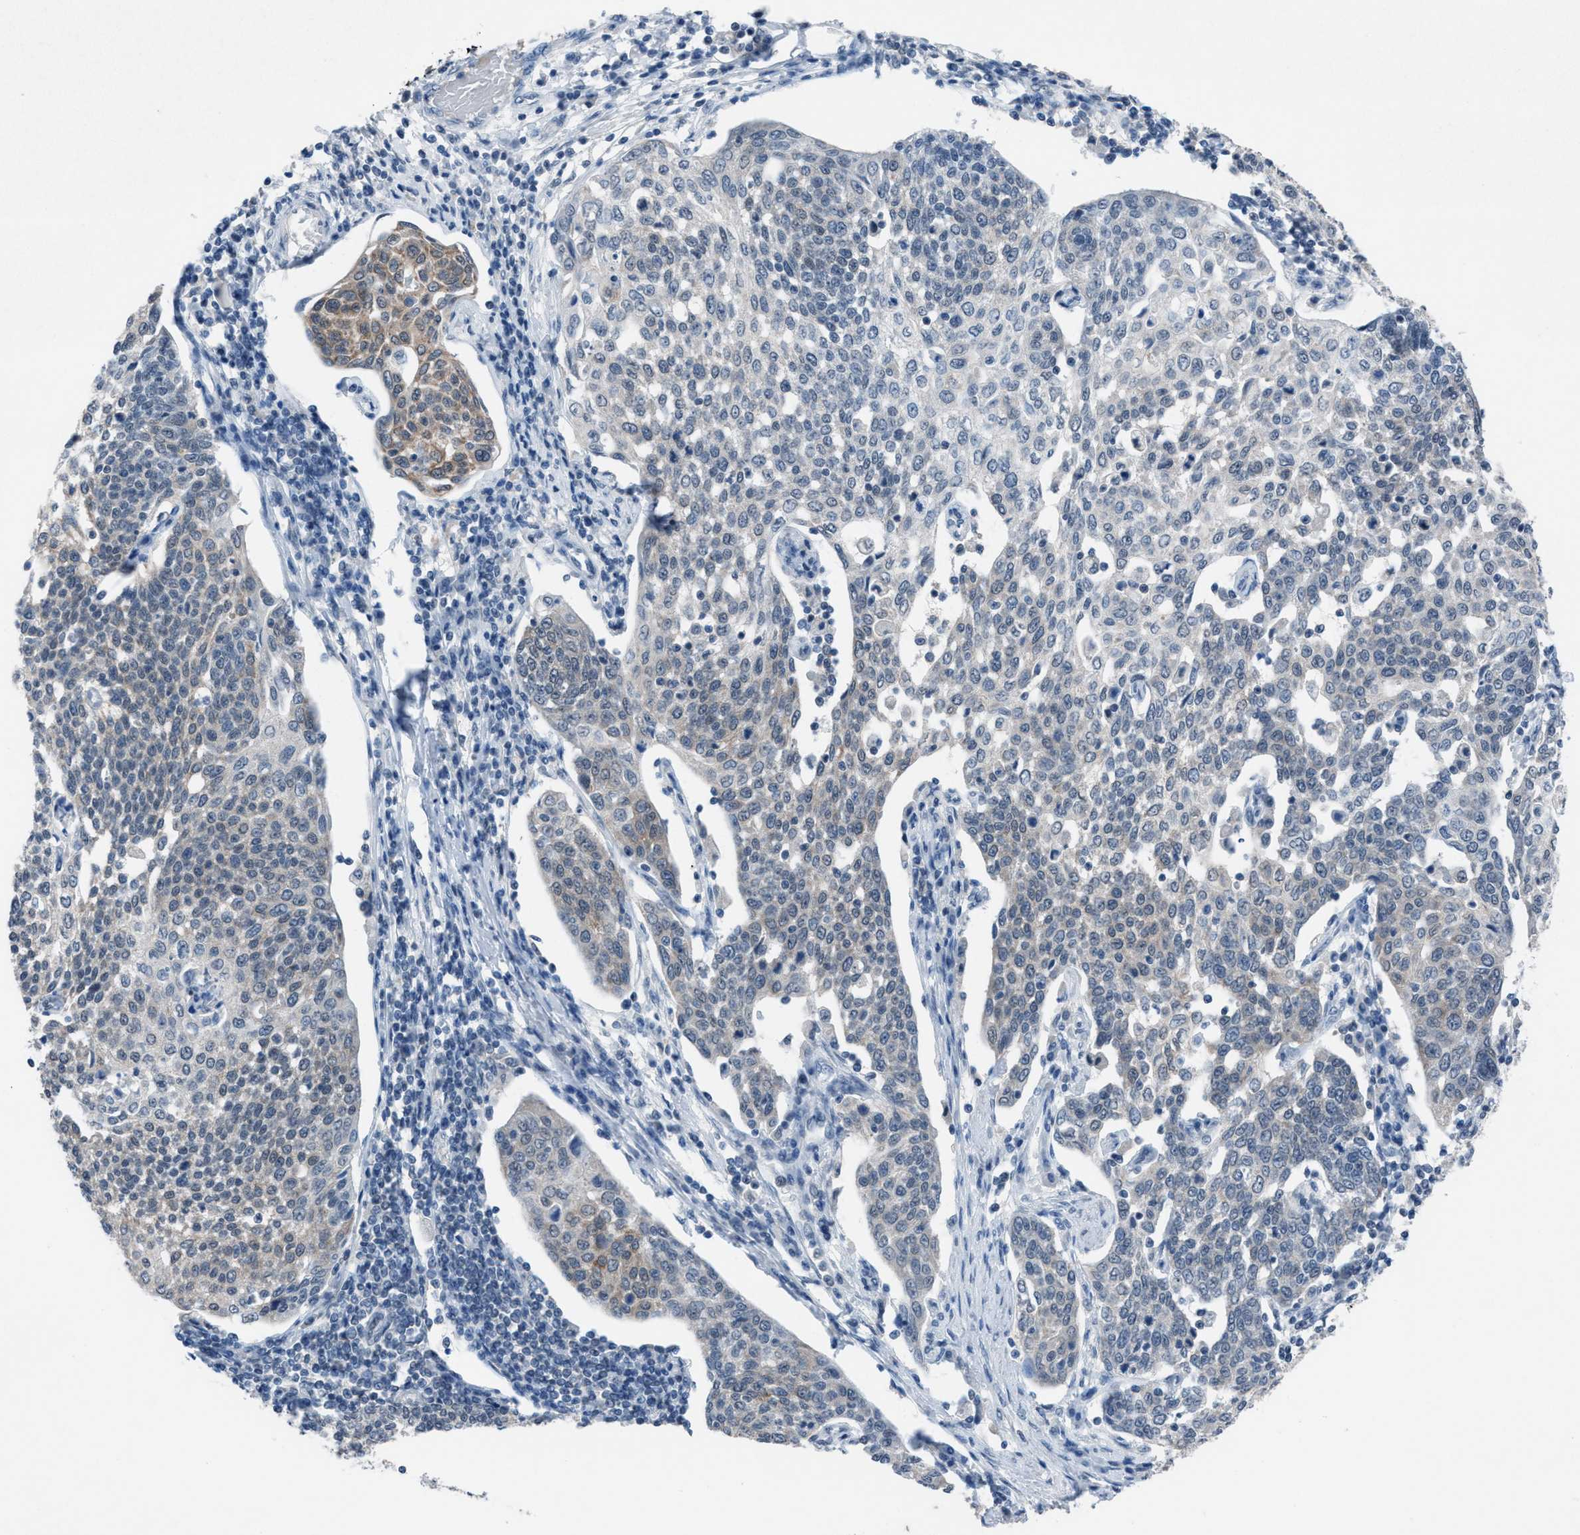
{"staining": {"intensity": "weak", "quantity": "25%-75%", "location": "cytoplasmic/membranous"}, "tissue": "cervical cancer", "cell_type": "Tumor cells", "image_type": "cancer", "snomed": [{"axis": "morphology", "description": "Squamous cell carcinoma, NOS"}, {"axis": "topography", "description": "Cervix"}], "caption": "A photomicrograph of cervical squamous cell carcinoma stained for a protein reveals weak cytoplasmic/membranous brown staining in tumor cells.", "gene": "ANAPC11", "patient": {"sex": "female", "age": 34}}